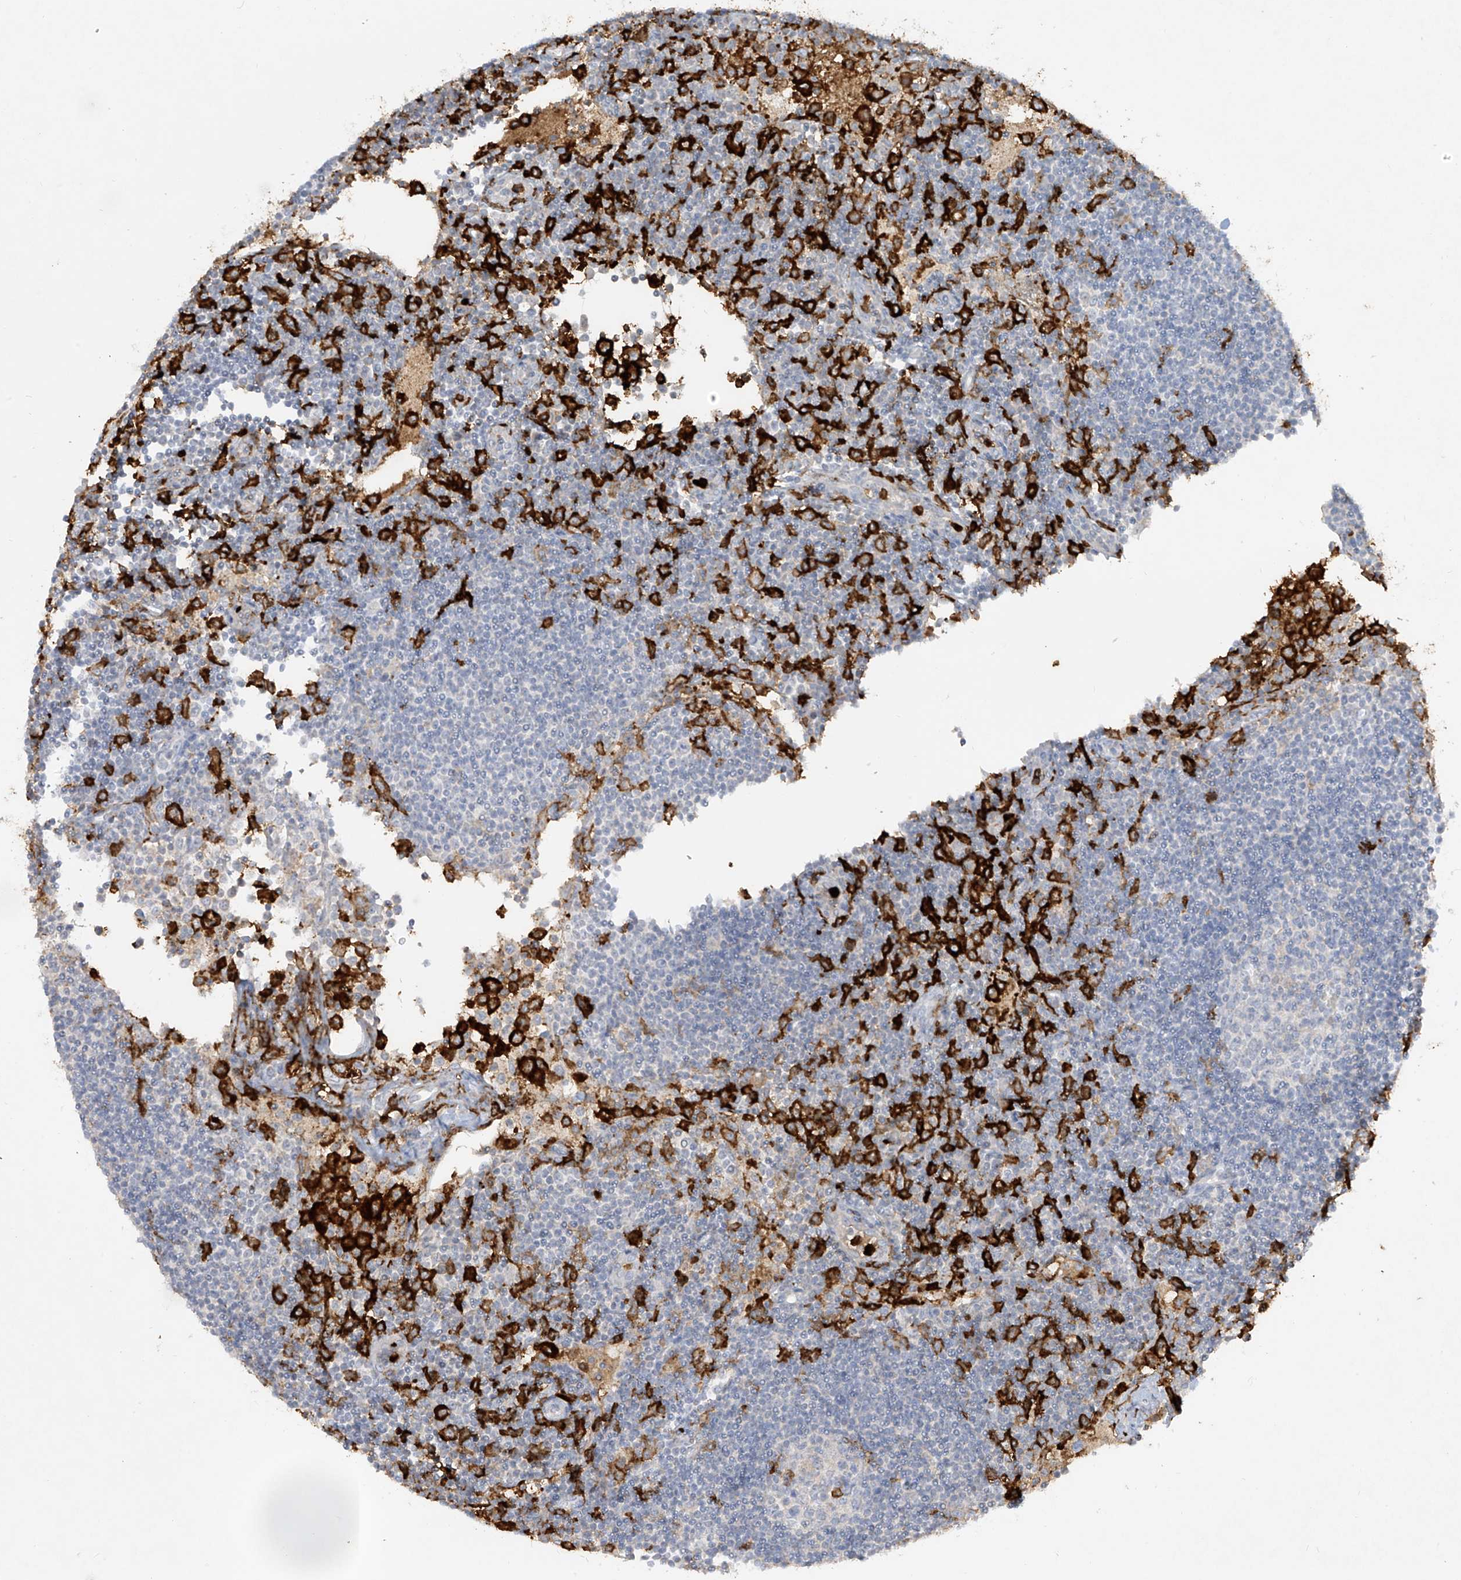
{"staining": {"intensity": "negative", "quantity": "none", "location": "none"}, "tissue": "lymph node", "cell_type": "Germinal center cells", "image_type": "normal", "snomed": [{"axis": "morphology", "description": "Normal tissue, NOS"}, {"axis": "topography", "description": "Lymph node"}], "caption": "This photomicrograph is of normal lymph node stained with immunohistochemistry to label a protein in brown with the nuclei are counter-stained blue. There is no positivity in germinal center cells.", "gene": "FCGR3A", "patient": {"sex": "female", "age": 53}}